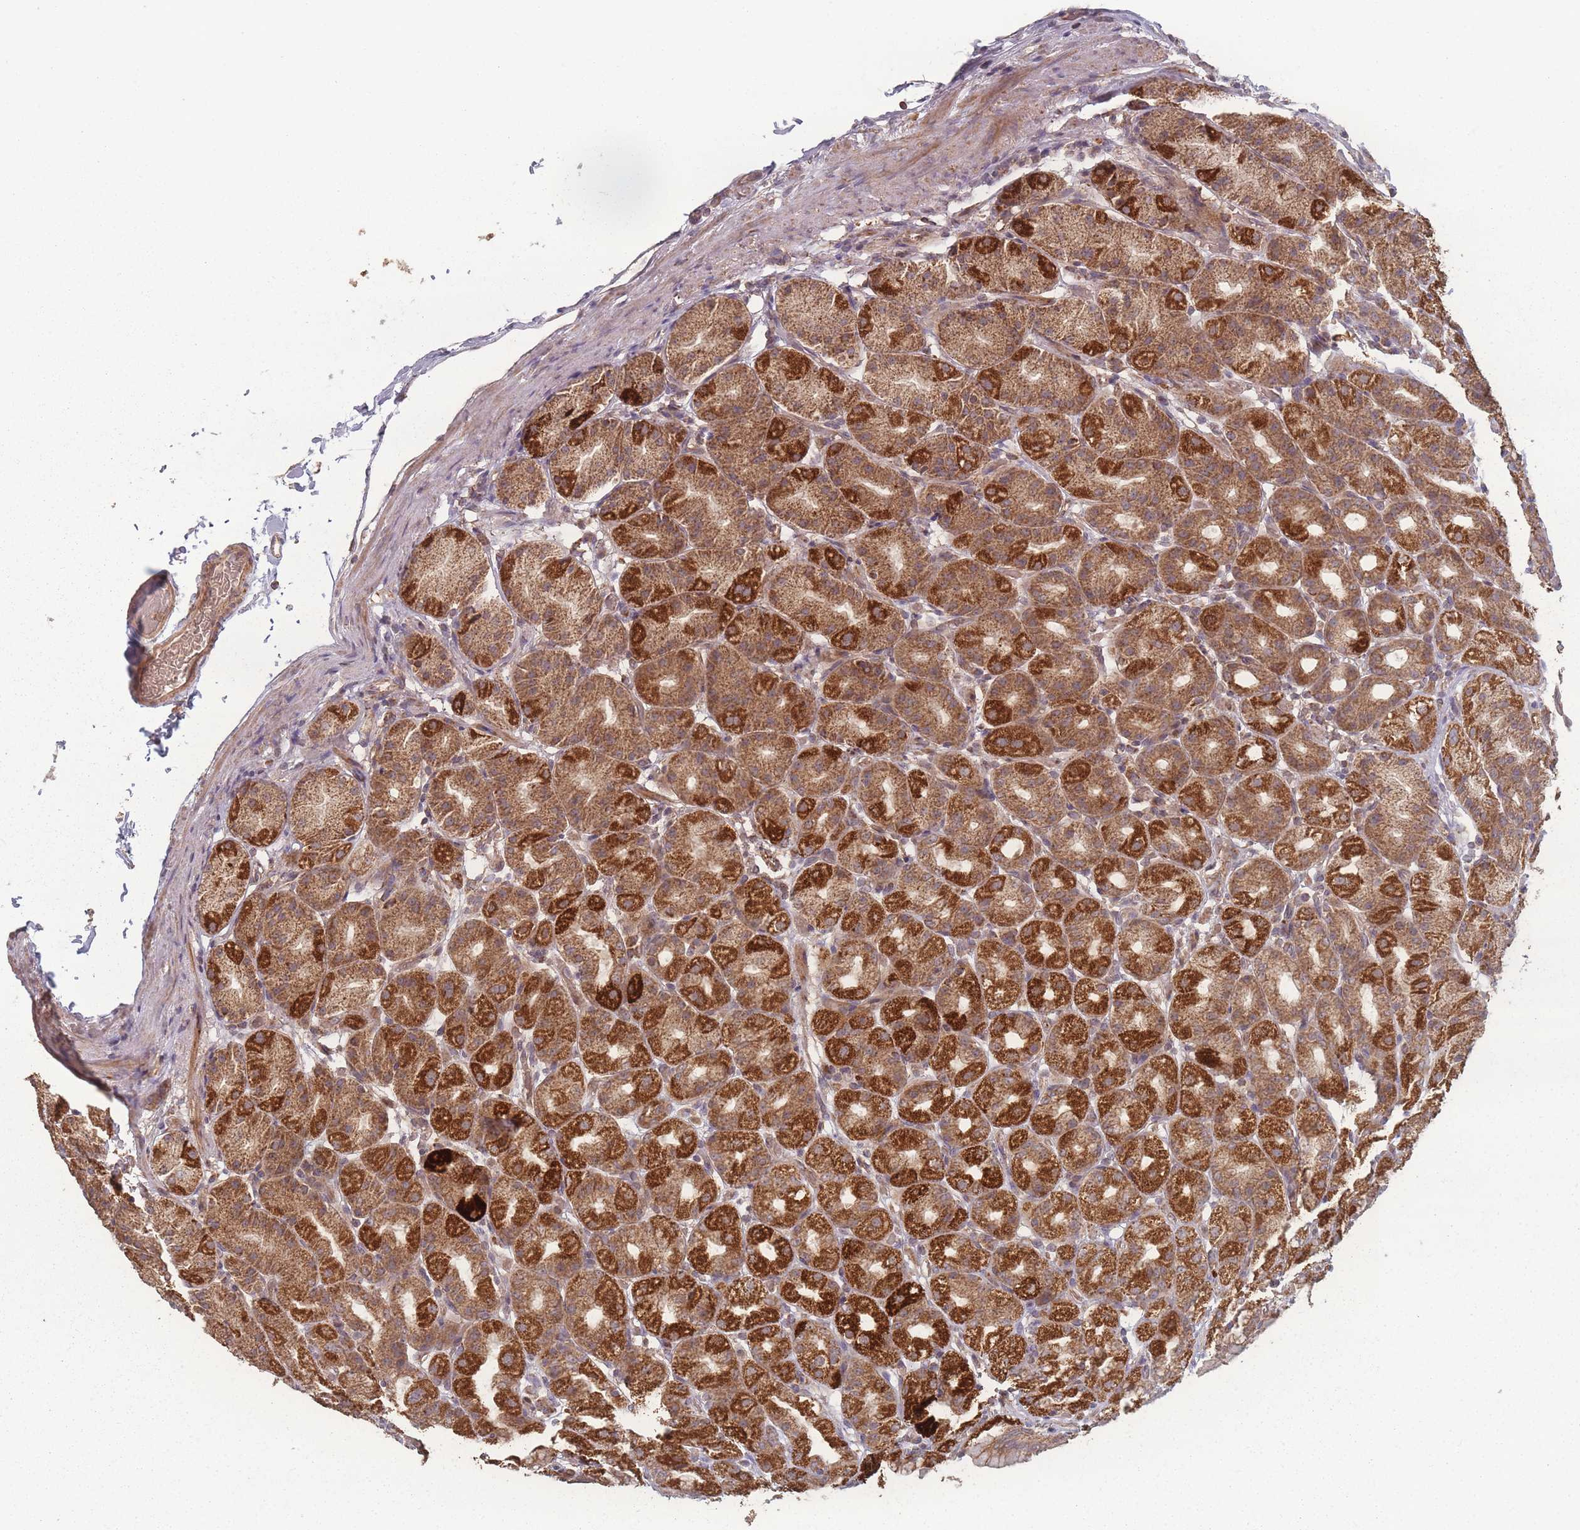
{"staining": {"intensity": "strong", "quantity": ">75%", "location": "cytoplasmic/membranous"}, "tissue": "stomach", "cell_type": "Glandular cells", "image_type": "normal", "snomed": [{"axis": "morphology", "description": "Normal tissue, NOS"}, {"axis": "topography", "description": "Stomach, upper"}], "caption": "Immunohistochemistry (IHC) photomicrograph of normal stomach: human stomach stained using immunohistochemistry displays high levels of strong protein expression localized specifically in the cytoplasmic/membranous of glandular cells, appearing as a cytoplasmic/membranous brown color.", "gene": "LYRM7", "patient": {"sex": "male", "age": 68}}